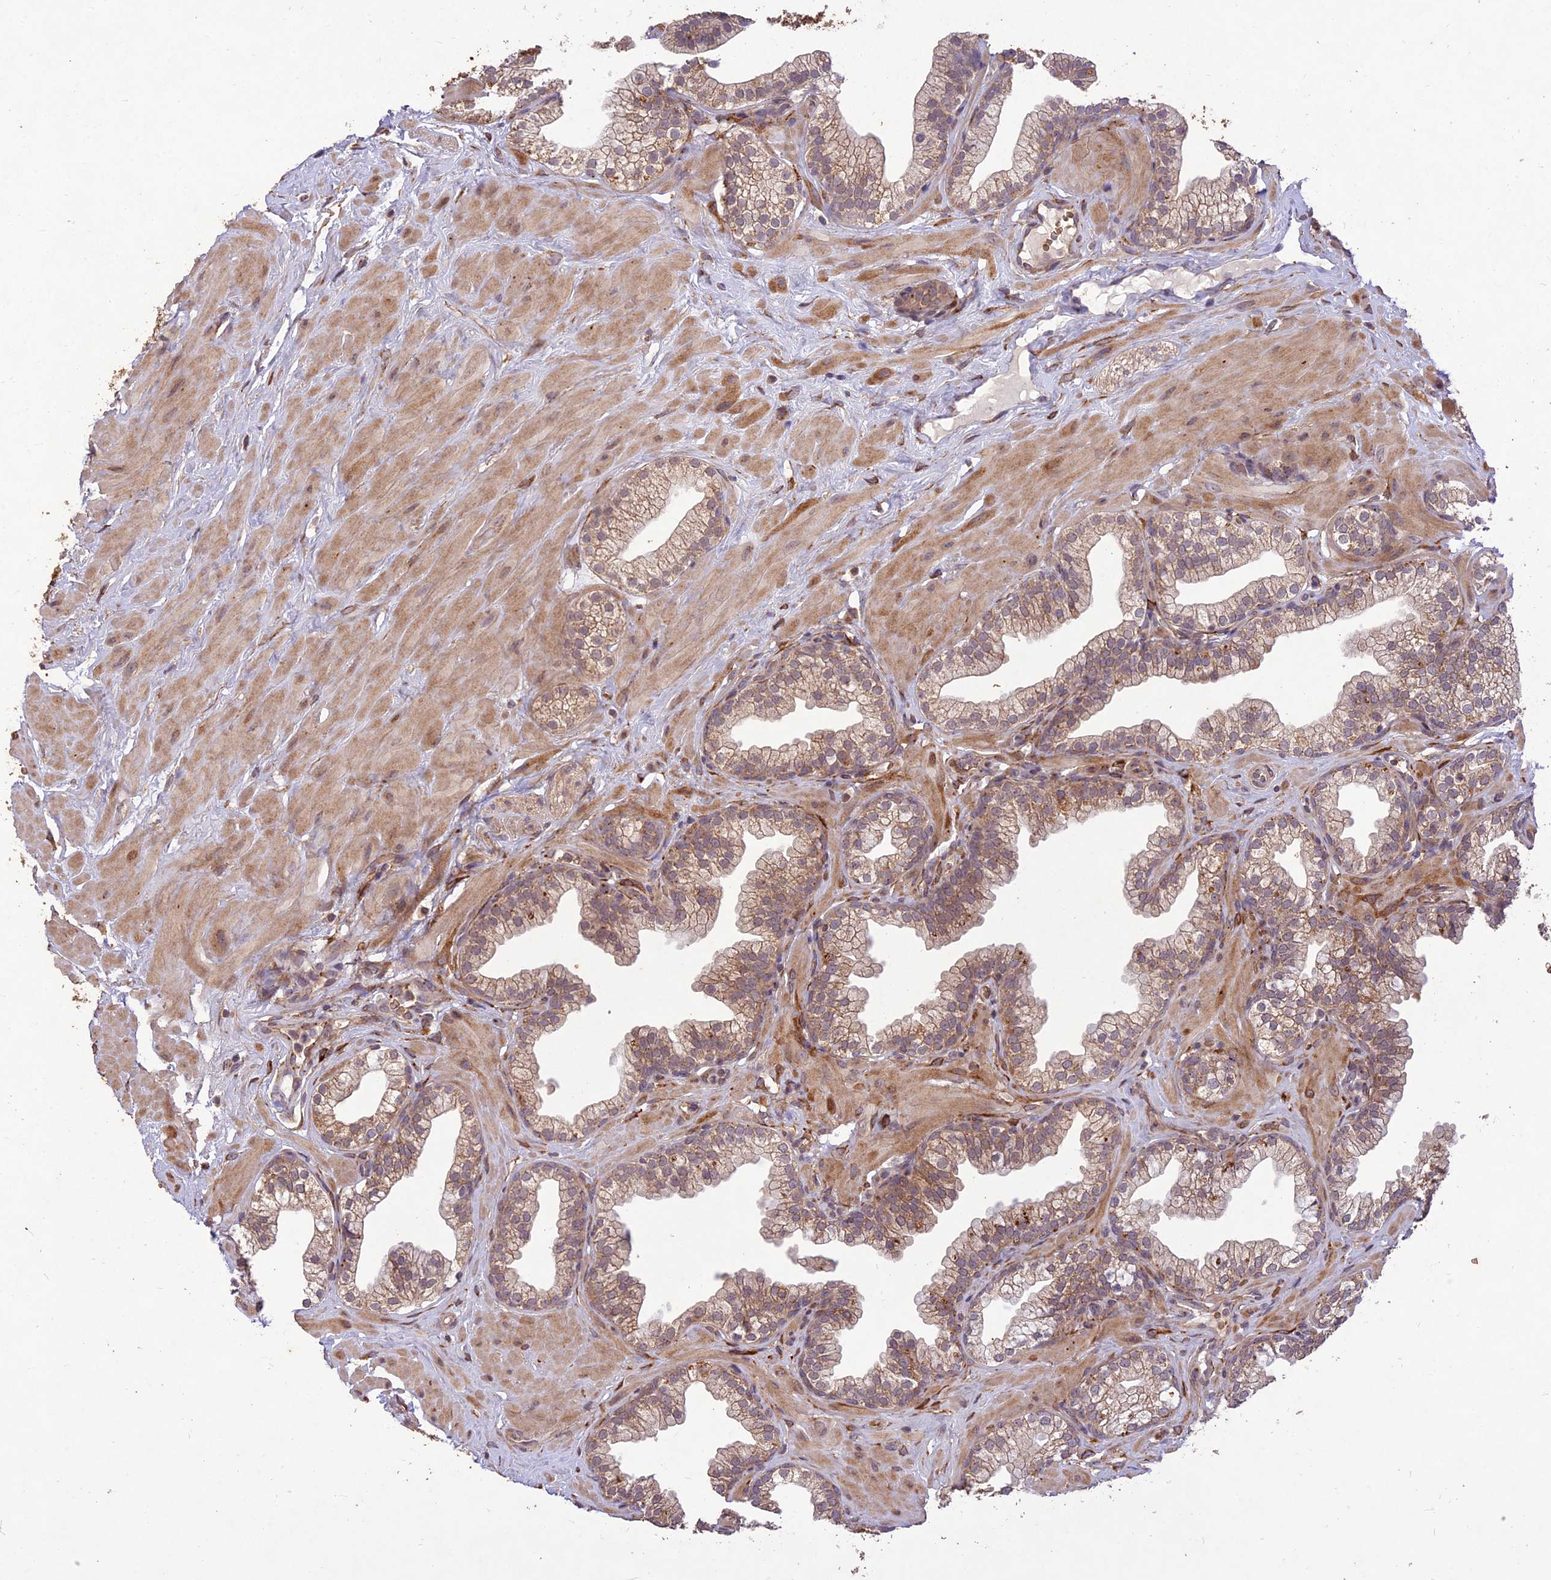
{"staining": {"intensity": "moderate", "quantity": "<25%", "location": "cytoplasmic/membranous"}, "tissue": "prostate", "cell_type": "Glandular cells", "image_type": "normal", "snomed": [{"axis": "morphology", "description": "Normal tissue, NOS"}, {"axis": "morphology", "description": "Urothelial carcinoma, Low grade"}, {"axis": "topography", "description": "Urinary bladder"}, {"axis": "topography", "description": "Prostate"}], "caption": "This micrograph reveals benign prostate stained with immunohistochemistry to label a protein in brown. The cytoplasmic/membranous of glandular cells show moderate positivity for the protein. Nuclei are counter-stained blue.", "gene": "PPP1R11", "patient": {"sex": "male", "age": 60}}